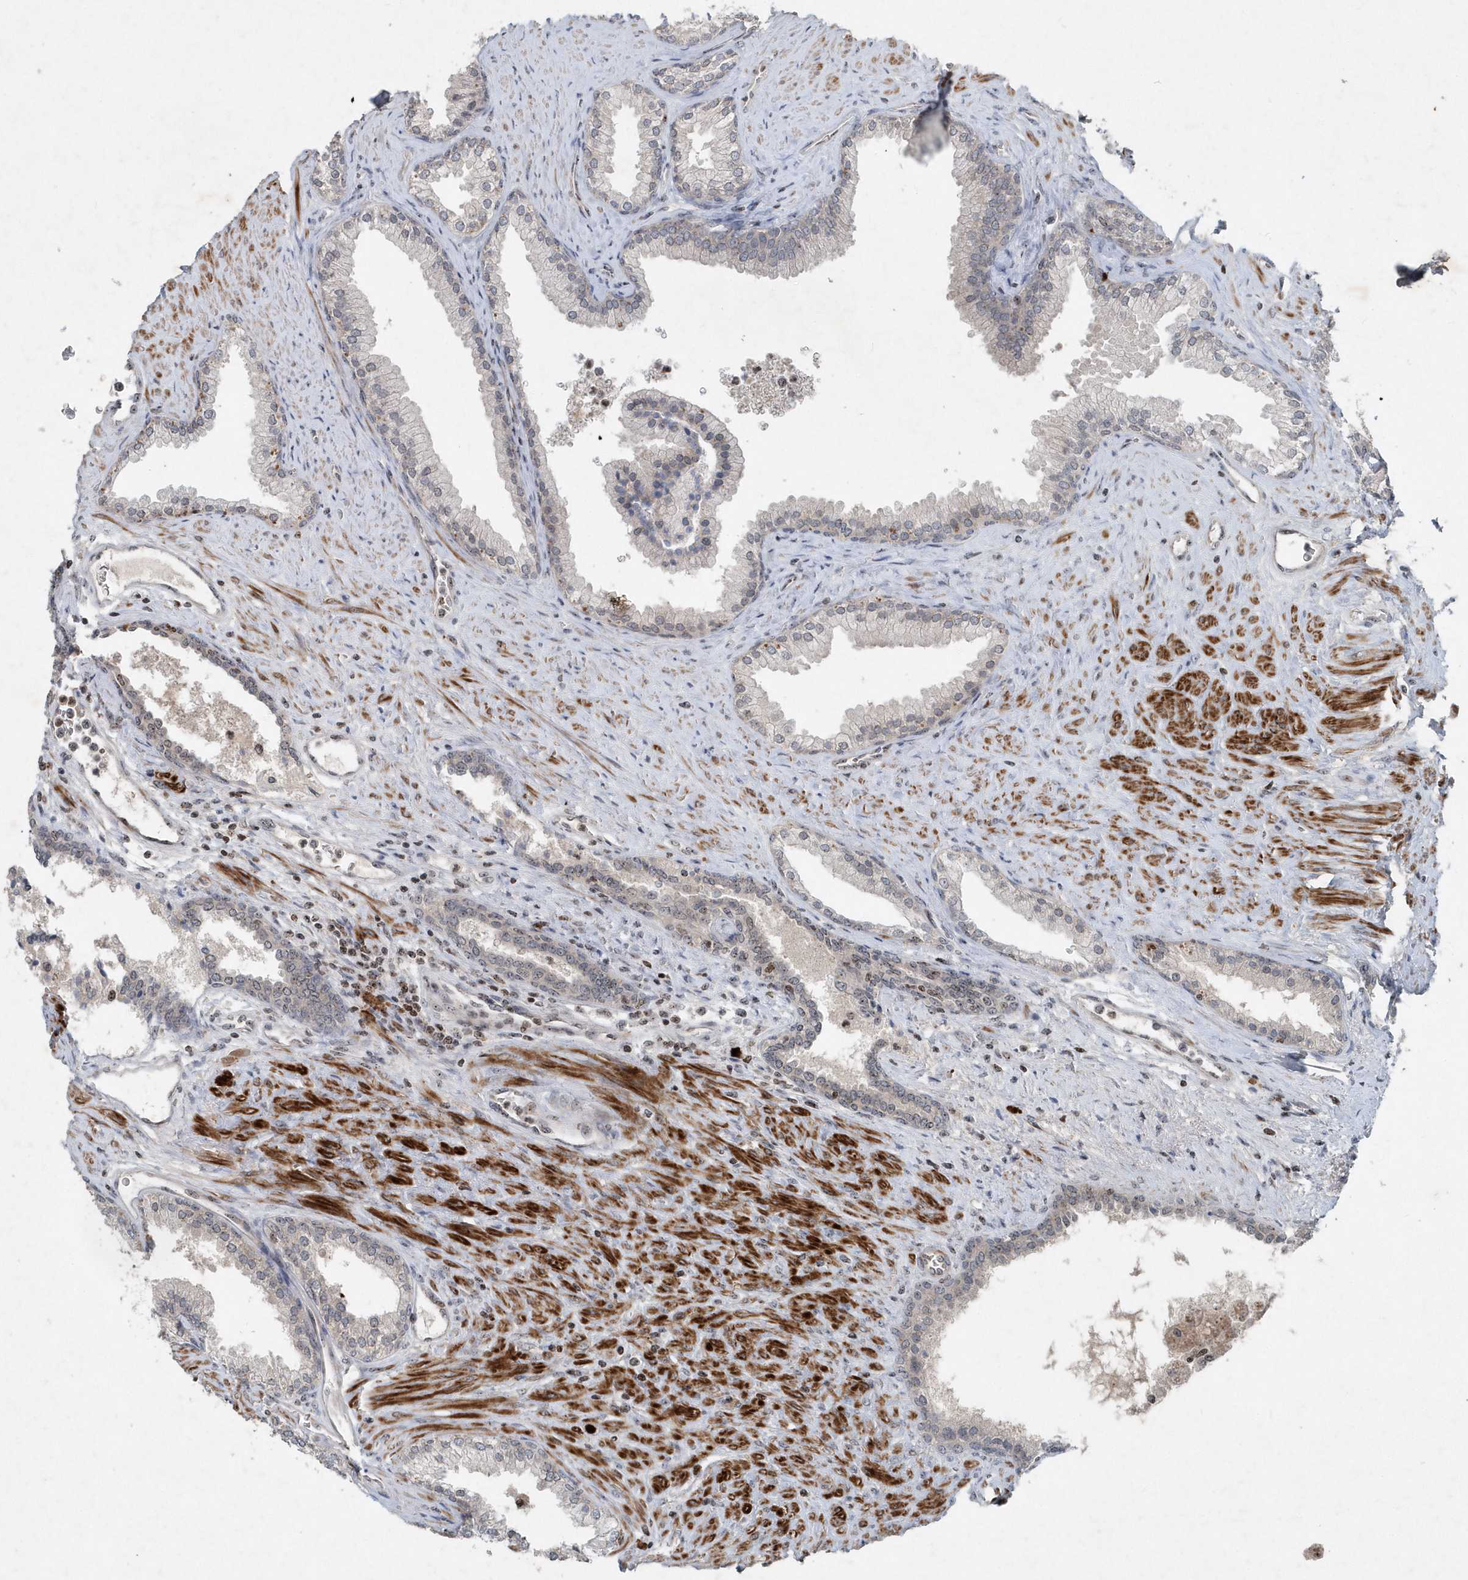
{"staining": {"intensity": "weak", "quantity": ">75%", "location": "cytoplasmic/membranous,nuclear"}, "tissue": "prostate", "cell_type": "Glandular cells", "image_type": "normal", "snomed": [{"axis": "morphology", "description": "Normal tissue, NOS"}, {"axis": "topography", "description": "Prostate"}], "caption": "Glandular cells show low levels of weak cytoplasmic/membranous,nuclear staining in about >75% of cells in unremarkable prostate.", "gene": "QTRT2", "patient": {"sex": "male", "age": 76}}